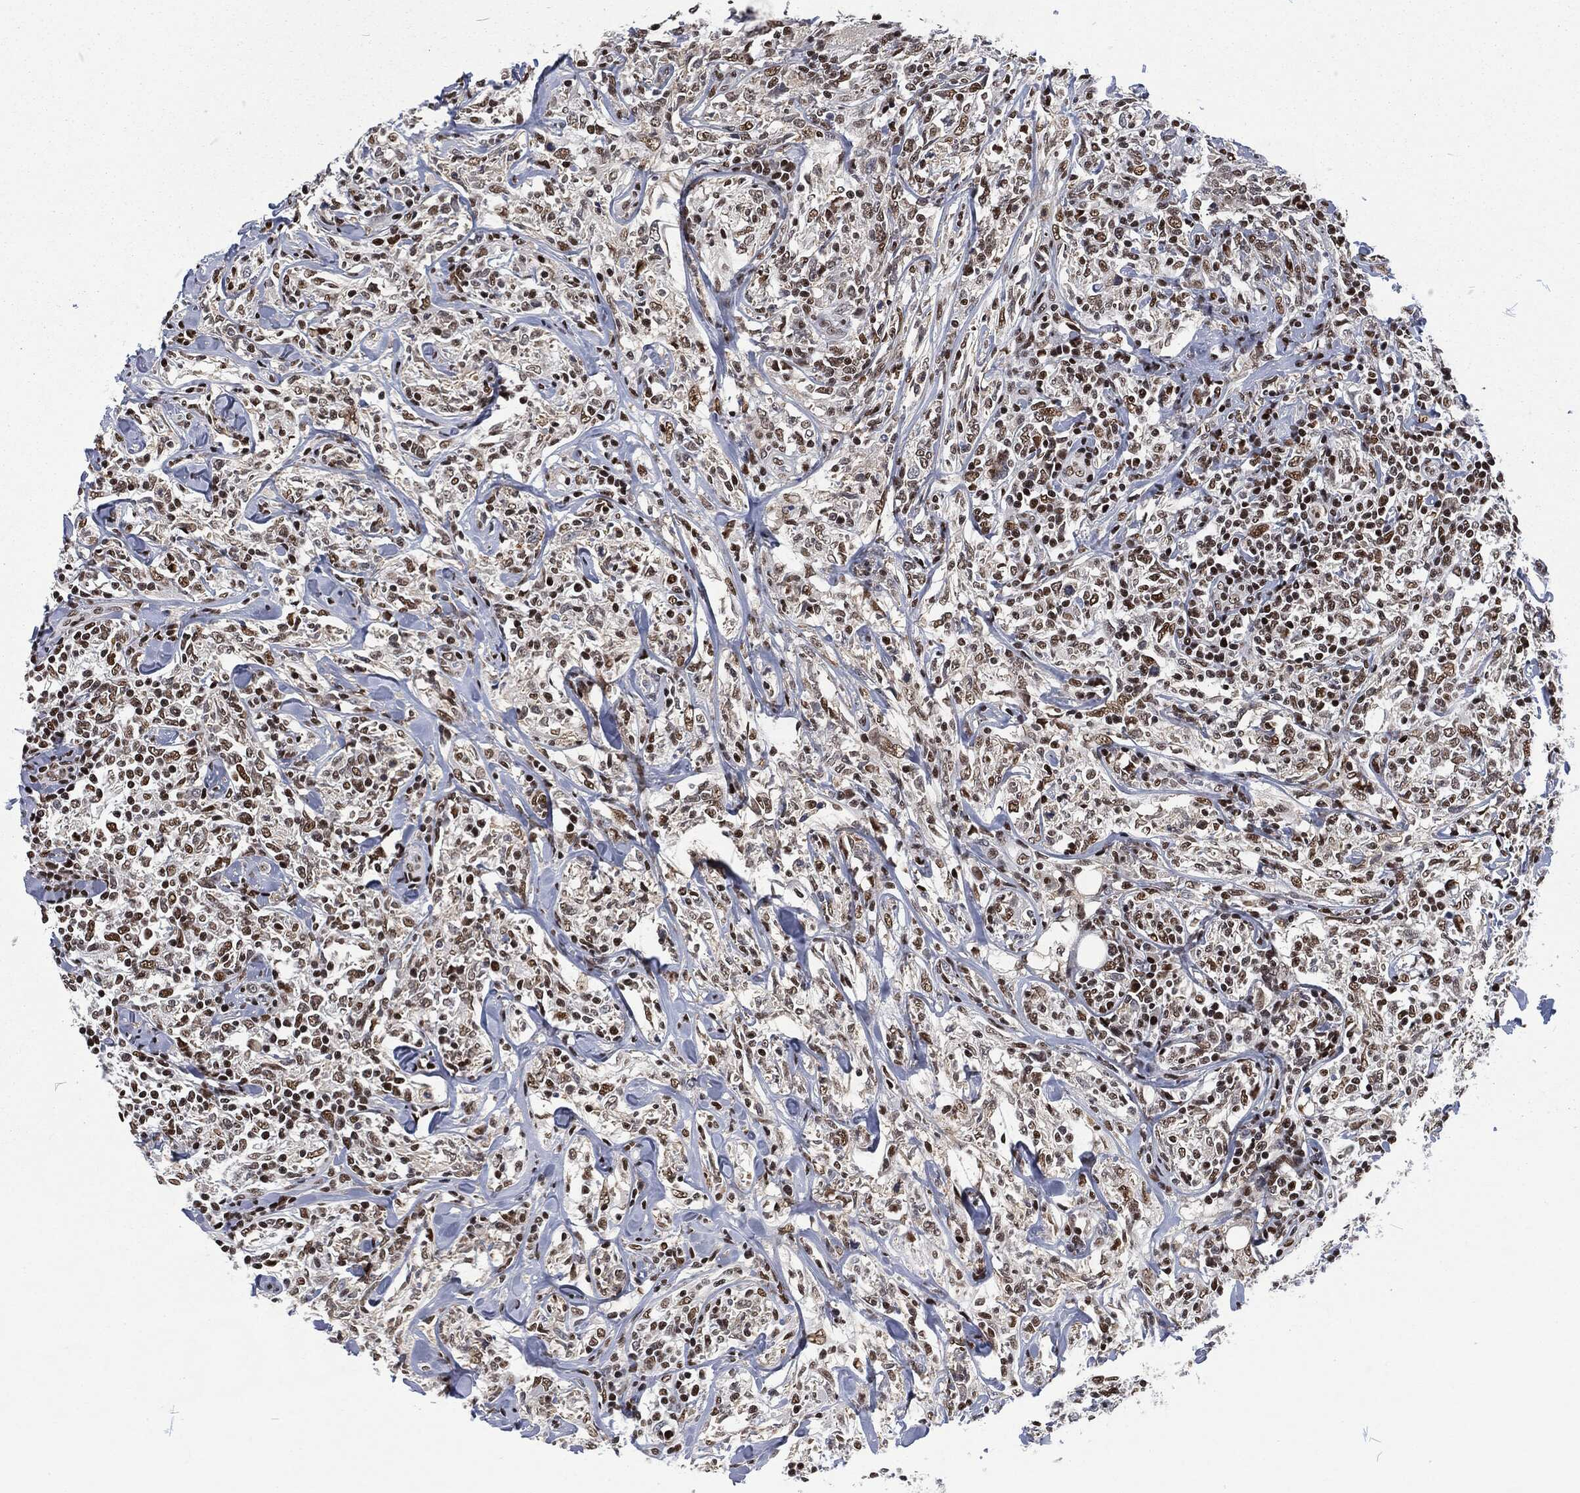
{"staining": {"intensity": "strong", "quantity": "25%-75%", "location": "nuclear"}, "tissue": "lymphoma", "cell_type": "Tumor cells", "image_type": "cancer", "snomed": [{"axis": "morphology", "description": "Malignant lymphoma, non-Hodgkin's type, High grade"}, {"axis": "topography", "description": "Lymph node"}], "caption": "Lymphoma stained with a protein marker reveals strong staining in tumor cells.", "gene": "DCPS", "patient": {"sex": "female", "age": 84}}